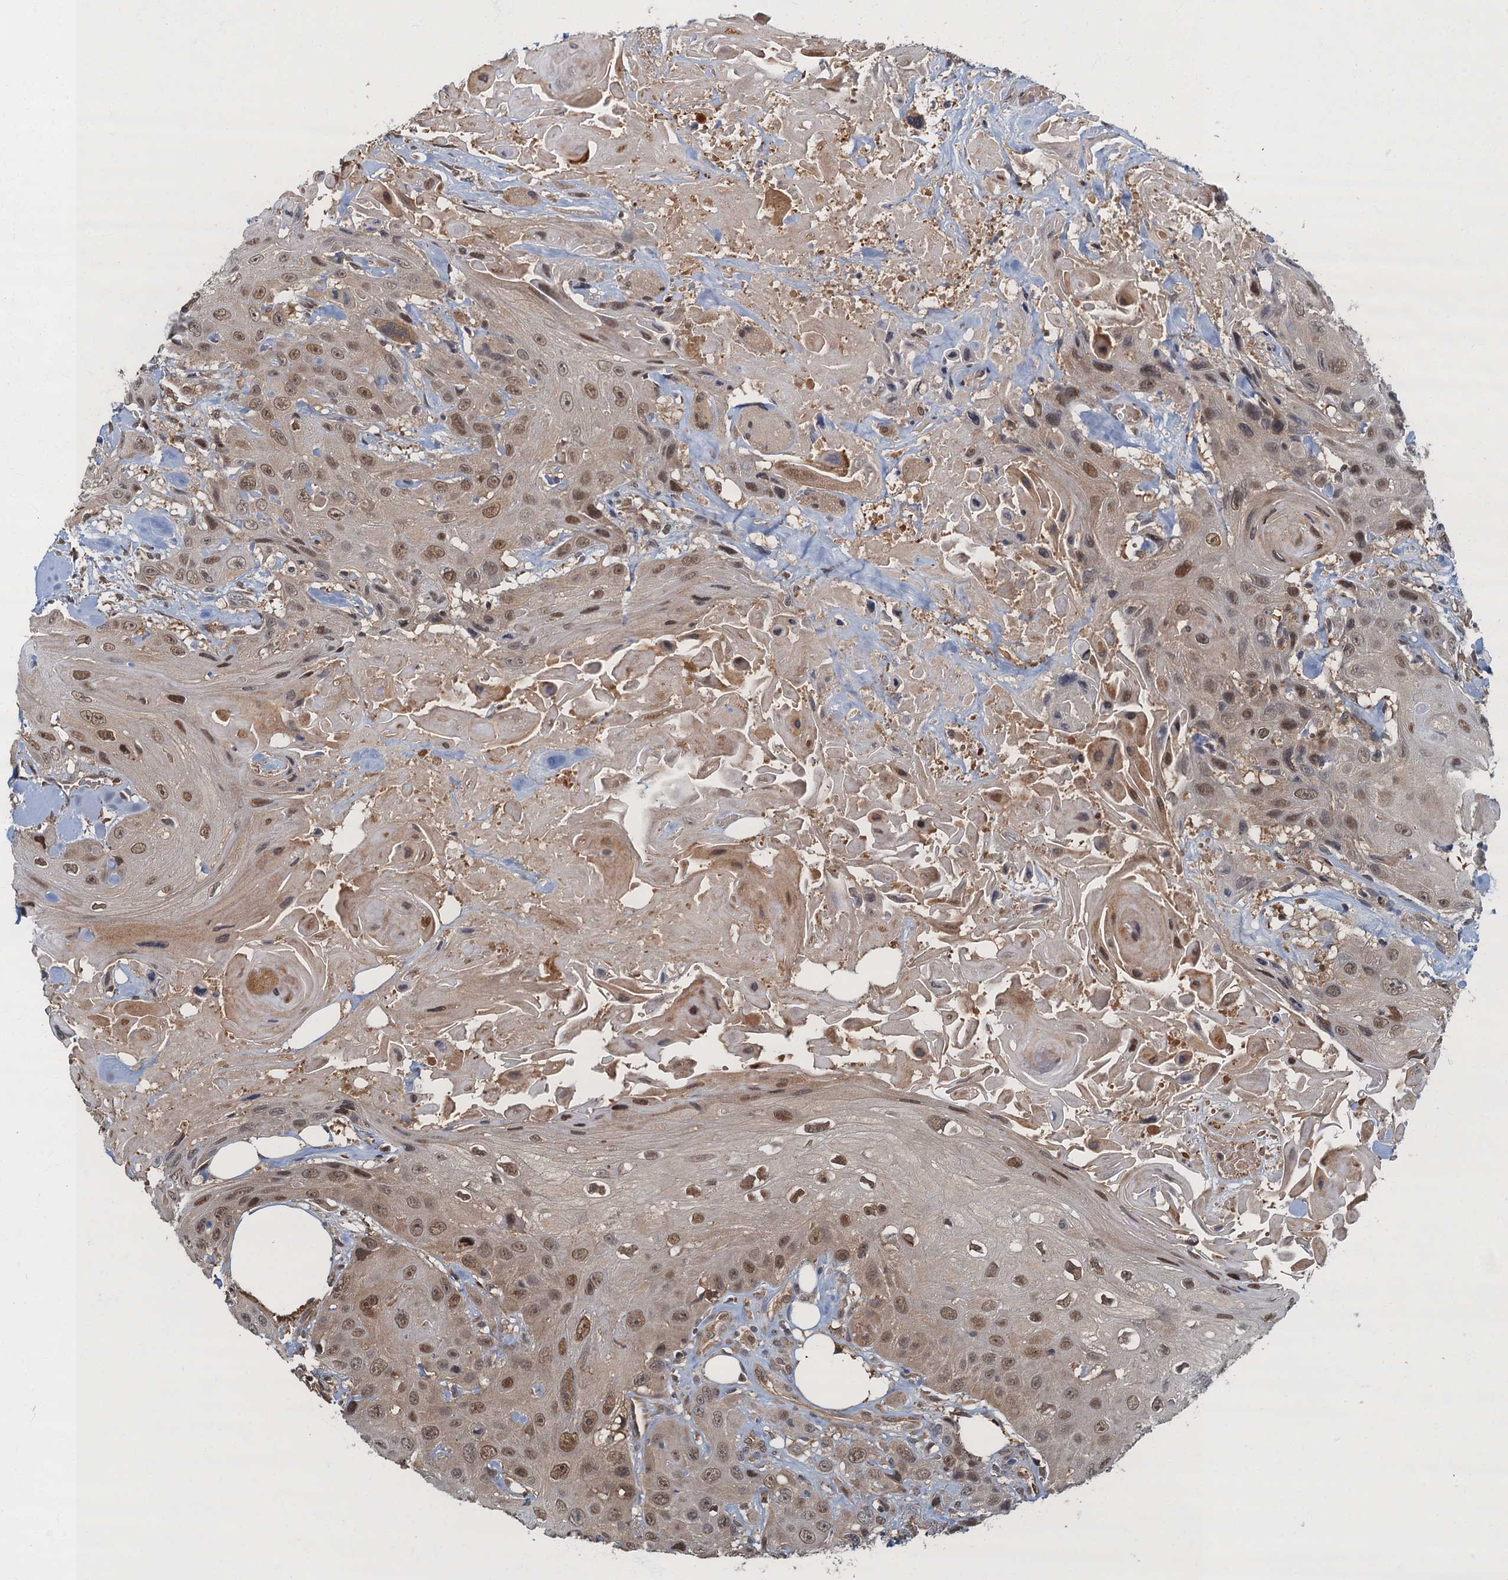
{"staining": {"intensity": "moderate", "quantity": ">75%", "location": "nuclear"}, "tissue": "head and neck cancer", "cell_type": "Tumor cells", "image_type": "cancer", "snomed": [{"axis": "morphology", "description": "Squamous cell carcinoma, NOS"}, {"axis": "topography", "description": "Head-Neck"}], "caption": "Squamous cell carcinoma (head and neck) stained with DAB (3,3'-diaminobenzidine) immunohistochemistry (IHC) displays medium levels of moderate nuclear positivity in about >75% of tumor cells.", "gene": "TBCK", "patient": {"sex": "male", "age": 81}}